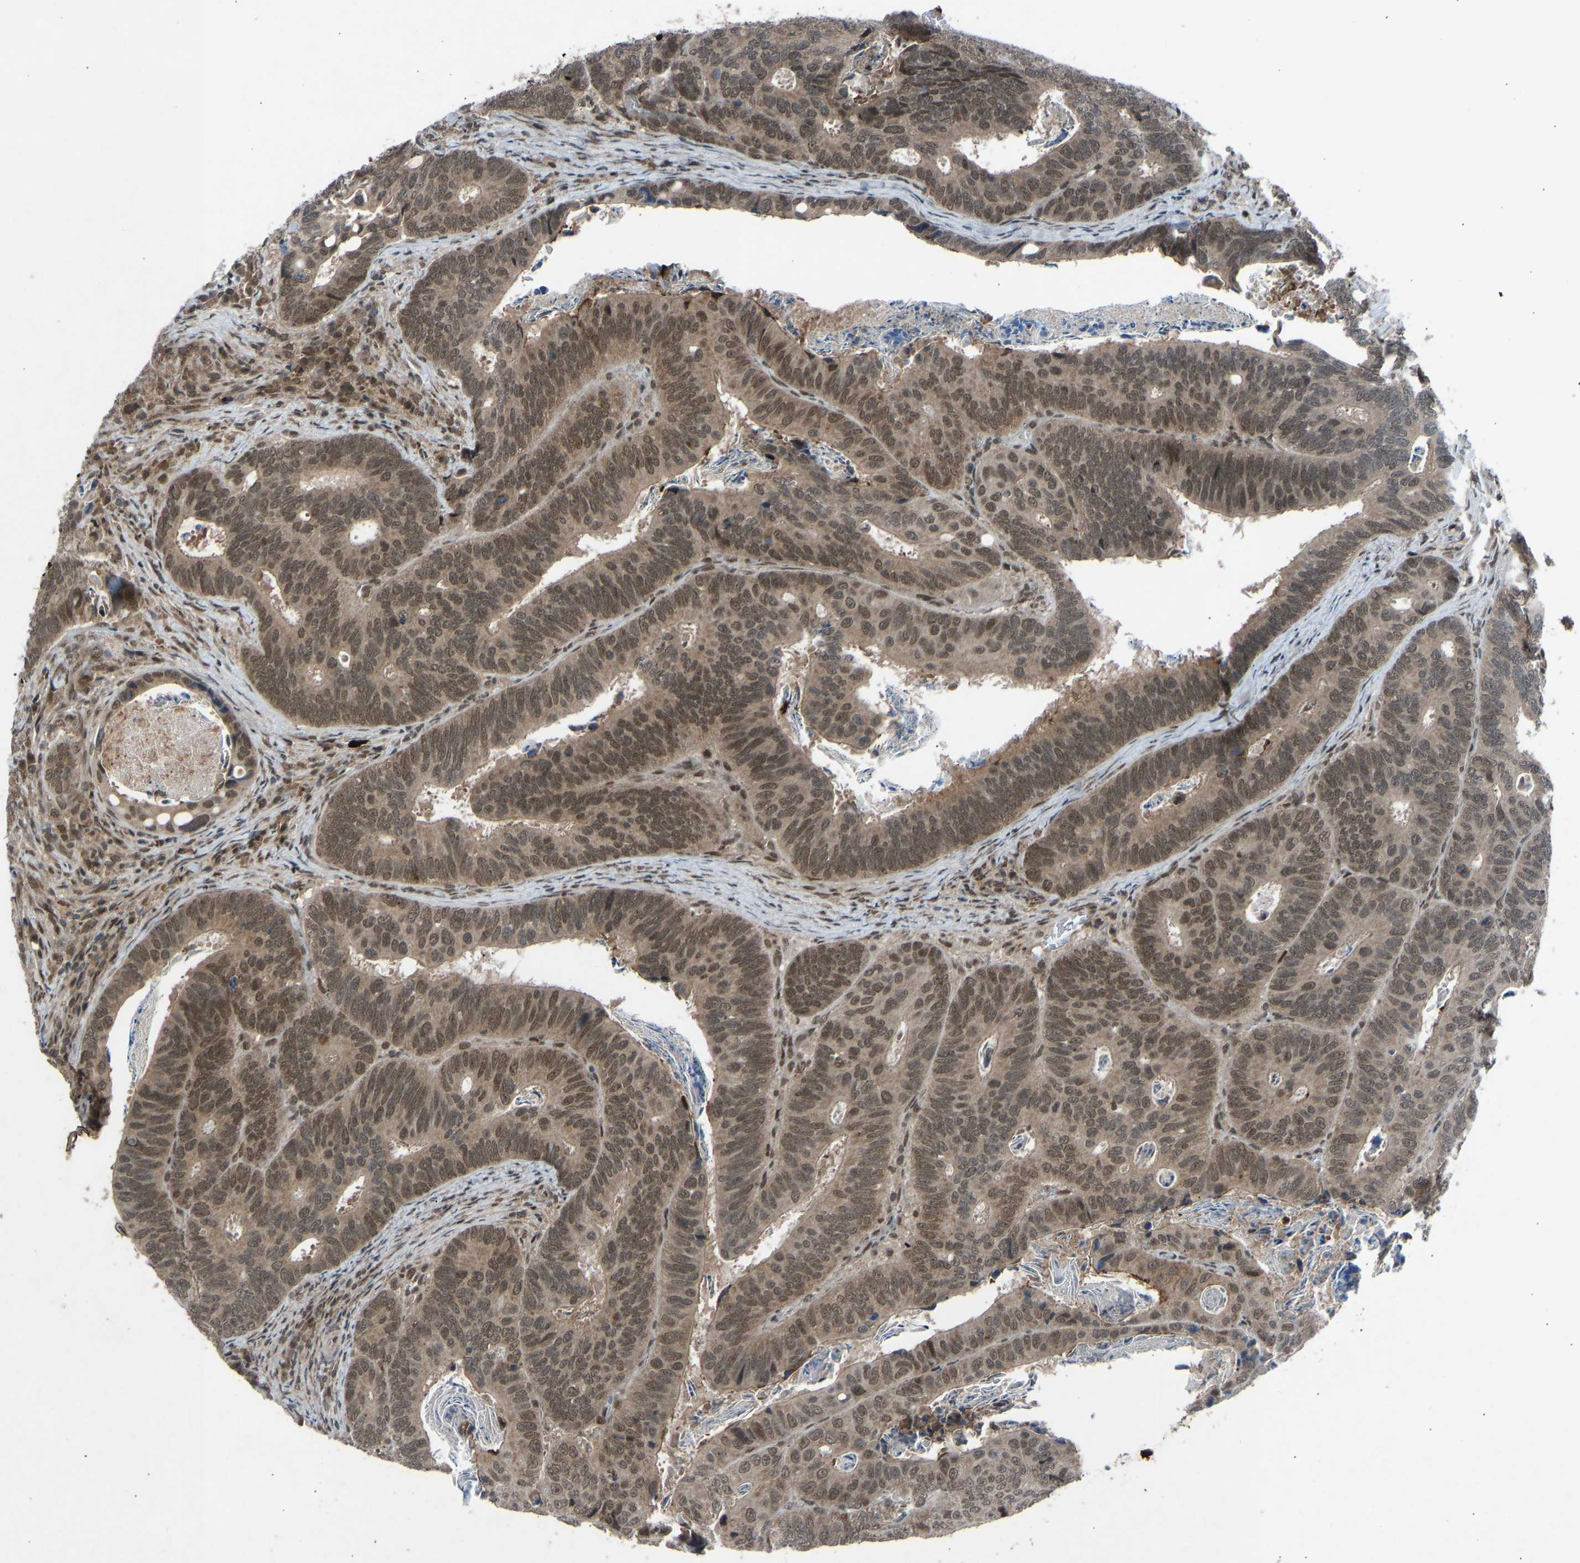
{"staining": {"intensity": "moderate", "quantity": ">75%", "location": "cytoplasmic/membranous,nuclear"}, "tissue": "colorectal cancer", "cell_type": "Tumor cells", "image_type": "cancer", "snomed": [{"axis": "morphology", "description": "Inflammation, NOS"}, {"axis": "morphology", "description": "Adenocarcinoma, NOS"}, {"axis": "topography", "description": "Colon"}], "caption": "Adenocarcinoma (colorectal) stained for a protein (brown) demonstrates moderate cytoplasmic/membranous and nuclear positive positivity in about >75% of tumor cells.", "gene": "SLC43A1", "patient": {"sex": "male", "age": 72}}